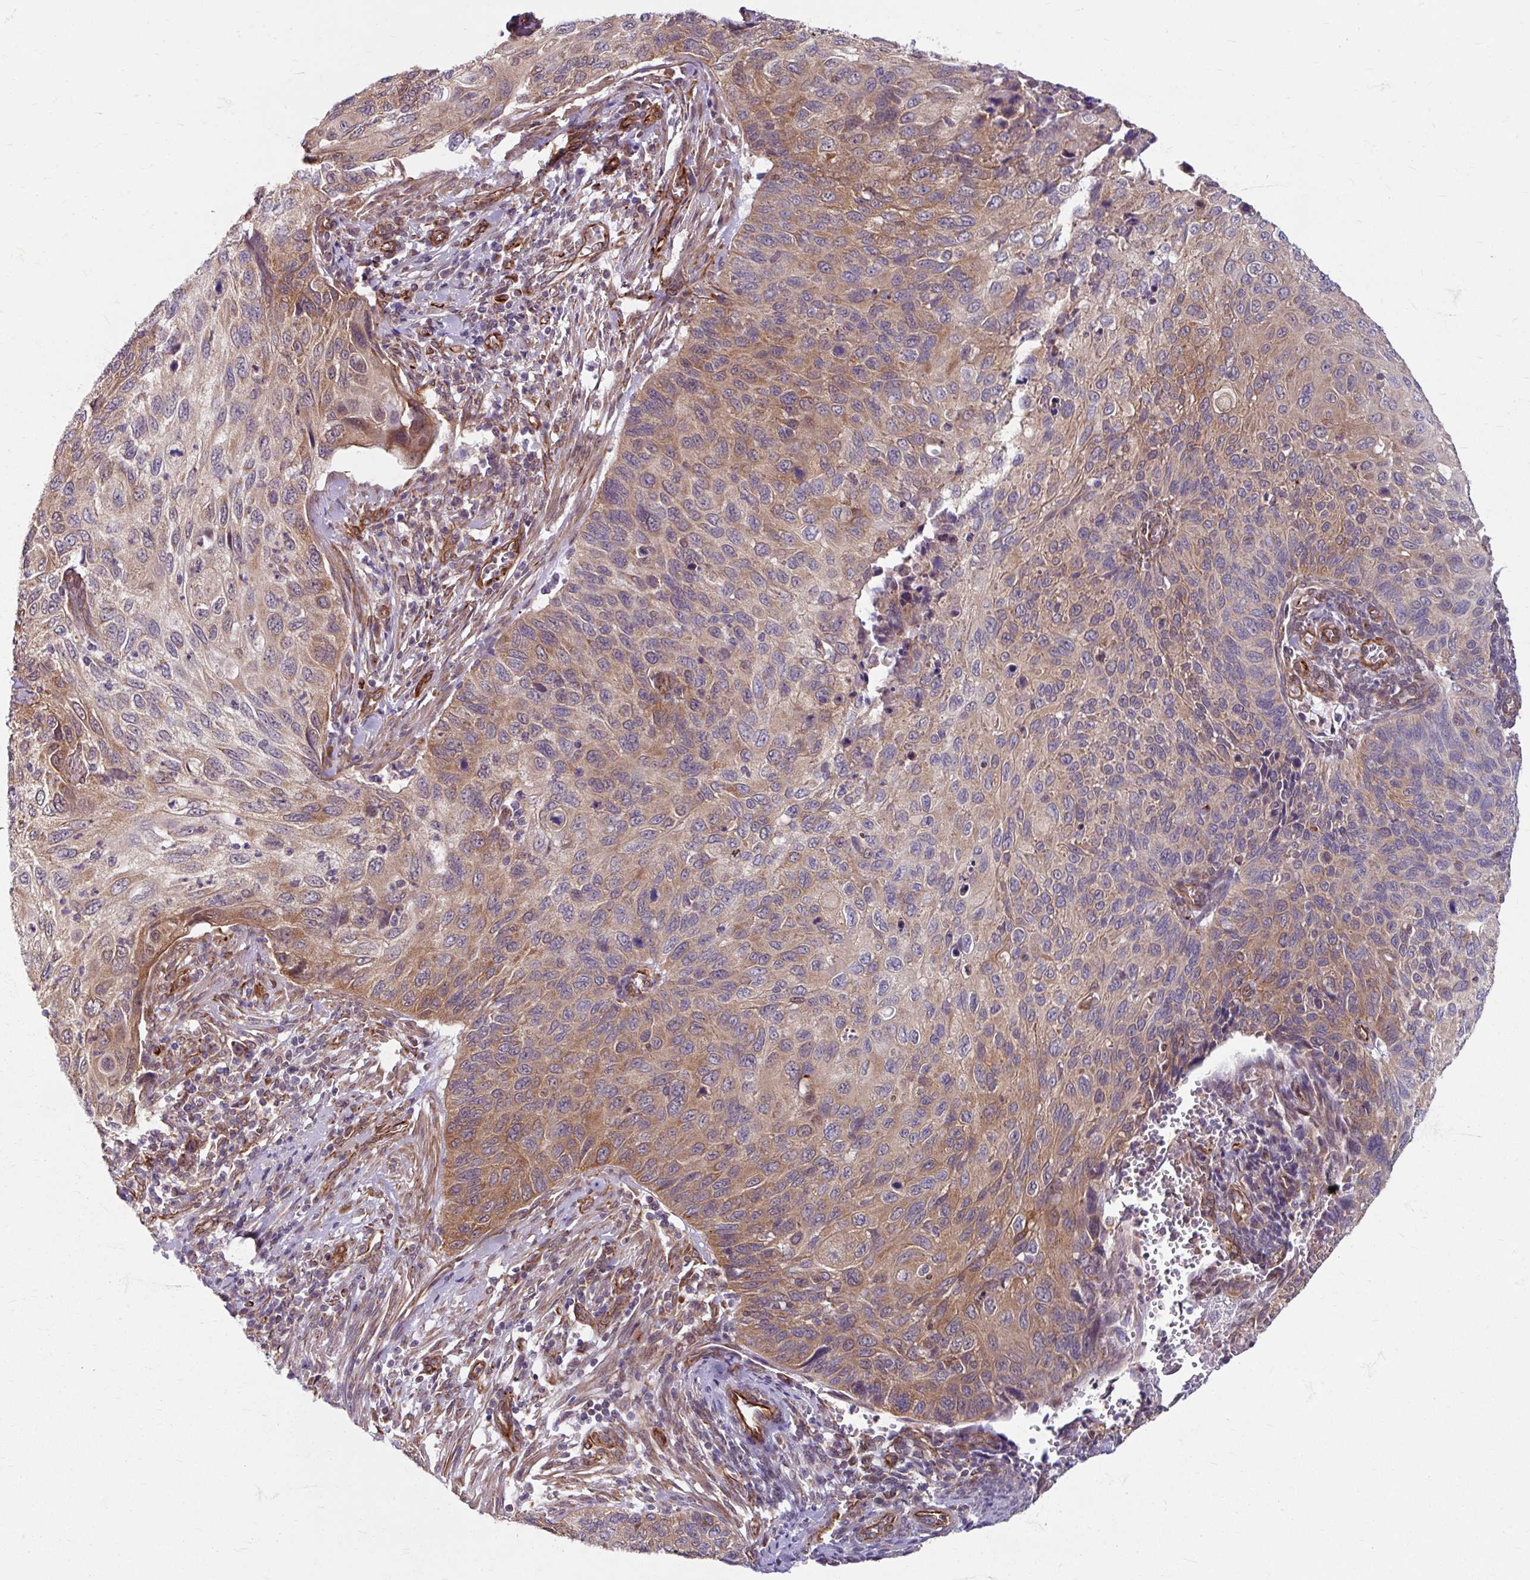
{"staining": {"intensity": "moderate", "quantity": "25%-75%", "location": "cytoplasmic/membranous"}, "tissue": "cervical cancer", "cell_type": "Tumor cells", "image_type": "cancer", "snomed": [{"axis": "morphology", "description": "Squamous cell carcinoma, NOS"}, {"axis": "topography", "description": "Cervix"}], "caption": "Moderate cytoplasmic/membranous expression for a protein is seen in about 25%-75% of tumor cells of cervical cancer using IHC.", "gene": "DAAM2", "patient": {"sex": "female", "age": 70}}